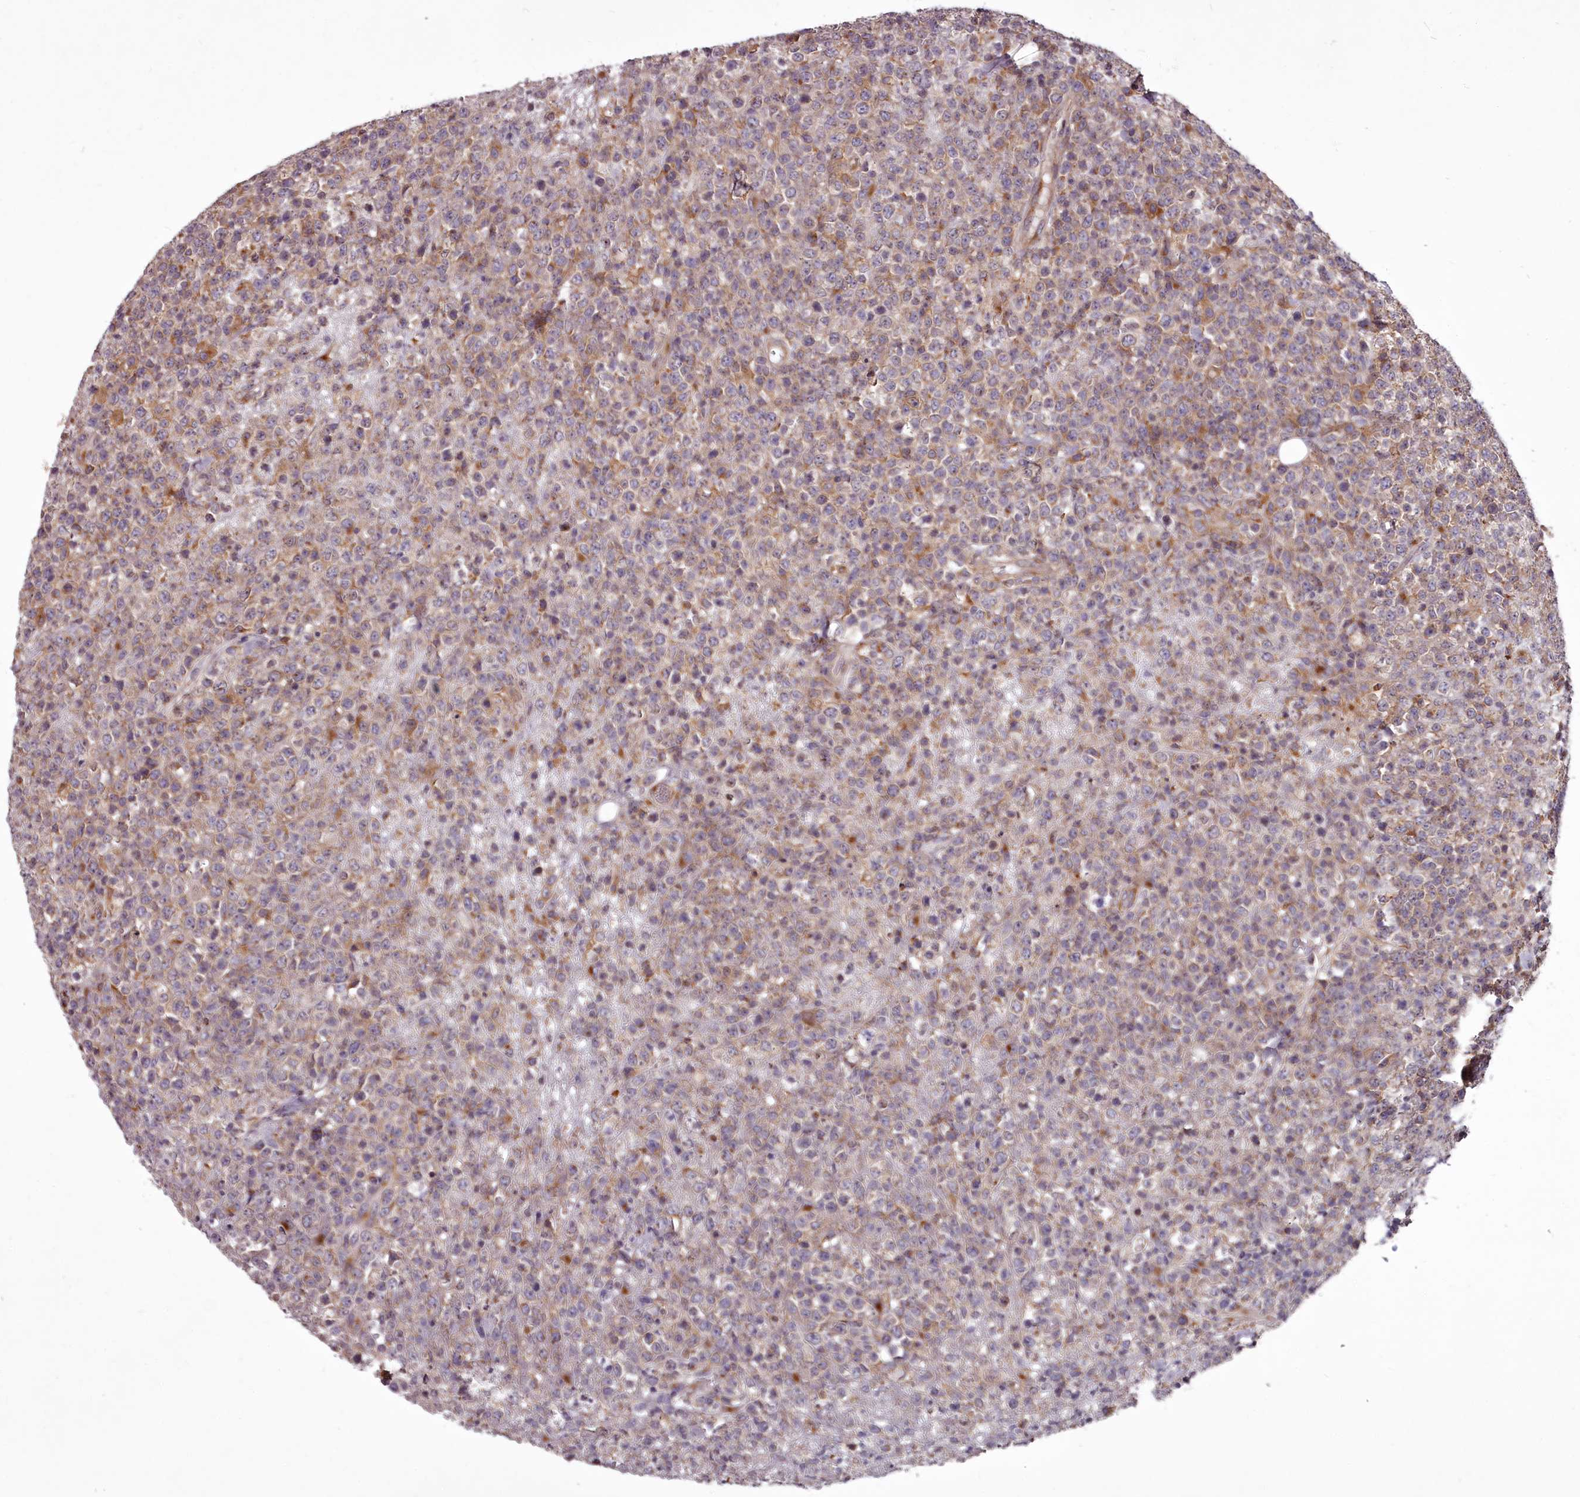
{"staining": {"intensity": "negative", "quantity": "none", "location": "none"}, "tissue": "lymphoma", "cell_type": "Tumor cells", "image_type": "cancer", "snomed": [{"axis": "morphology", "description": "Malignant lymphoma, non-Hodgkin's type, High grade"}, {"axis": "topography", "description": "Colon"}], "caption": "Tumor cells show no significant expression in lymphoma.", "gene": "STX6", "patient": {"sex": "female", "age": 53}}